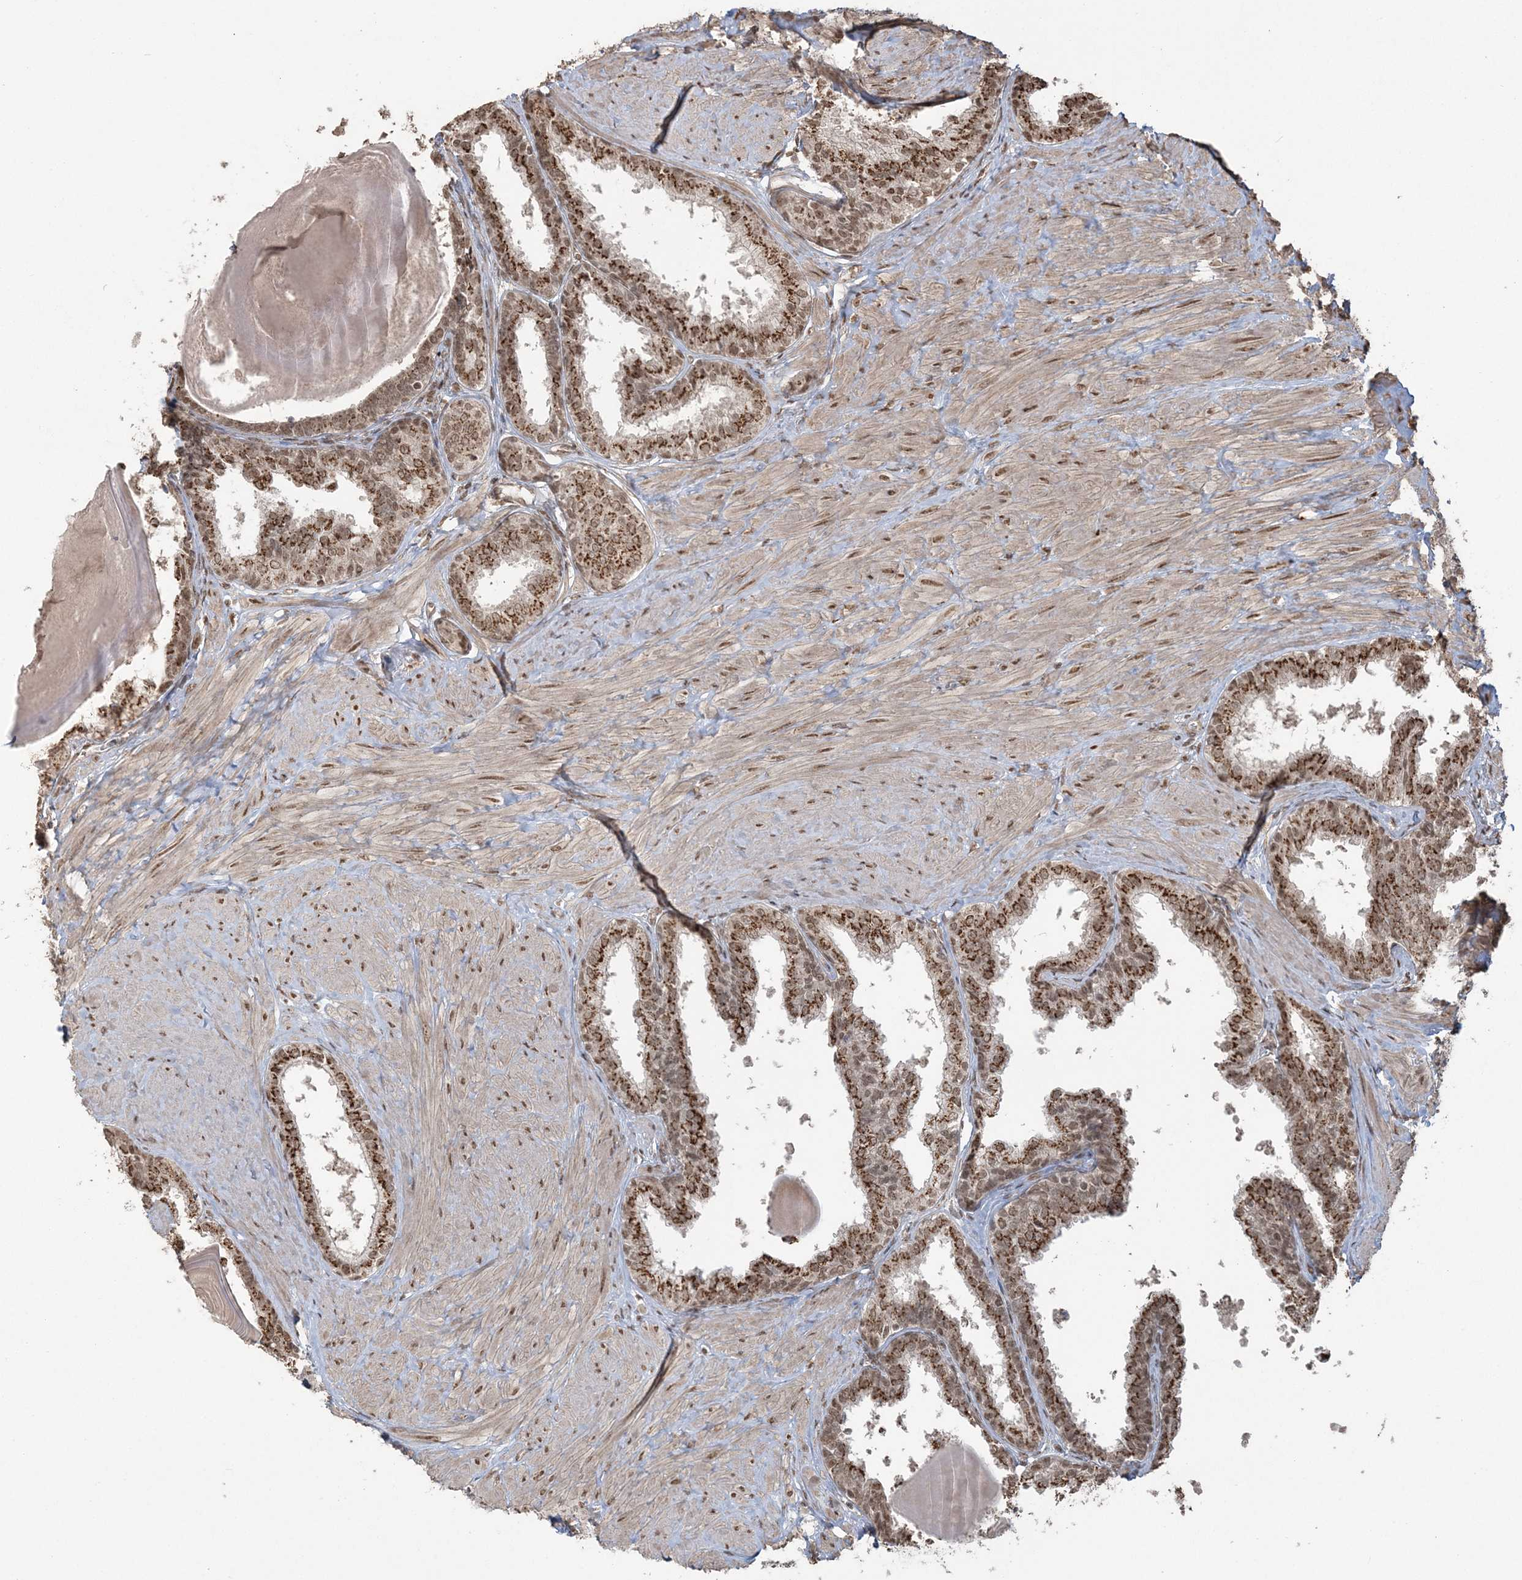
{"staining": {"intensity": "strong", "quantity": ">75%", "location": "cytoplasmic/membranous,nuclear"}, "tissue": "prostate", "cell_type": "Glandular cells", "image_type": "normal", "snomed": [{"axis": "morphology", "description": "Normal tissue, NOS"}, {"axis": "topography", "description": "Prostate"}], "caption": "Immunohistochemistry image of unremarkable prostate stained for a protein (brown), which exhibits high levels of strong cytoplasmic/membranous,nuclear staining in about >75% of glandular cells.", "gene": "ZNF839", "patient": {"sex": "male", "age": 48}}